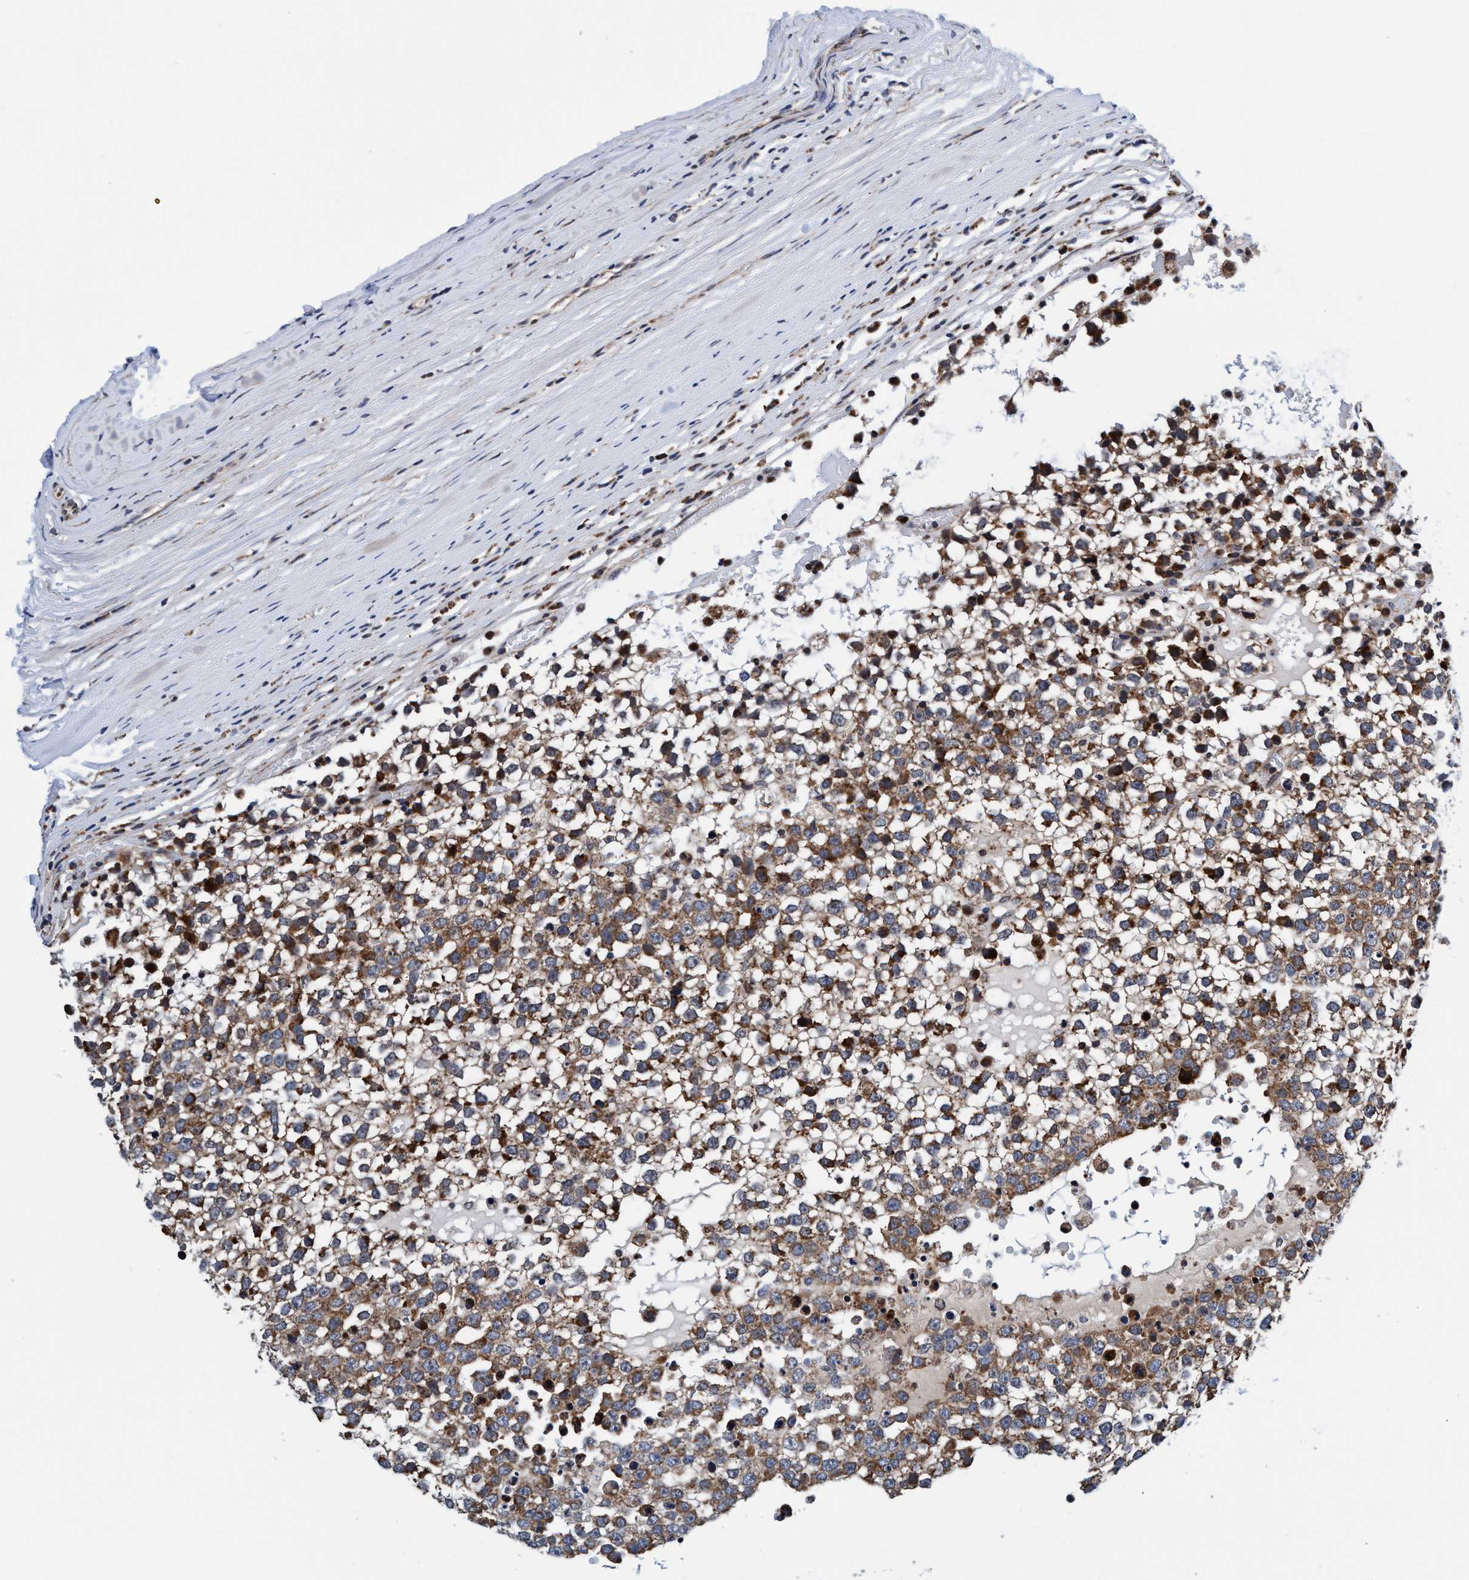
{"staining": {"intensity": "strong", "quantity": ">75%", "location": "cytoplasmic/membranous"}, "tissue": "testis cancer", "cell_type": "Tumor cells", "image_type": "cancer", "snomed": [{"axis": "morphology", "description": "Seminoma, NOS"}, {"axis": "topography", "description": "Testis"}], "caption": "Protein expression analysis of testis cancer (seminoma) shows strong cytoplasmic/membranous positivity in approximately >75% of tumor cells.", "gene": "AGAP2", "patient": {"sex": "male", "age": 65}}